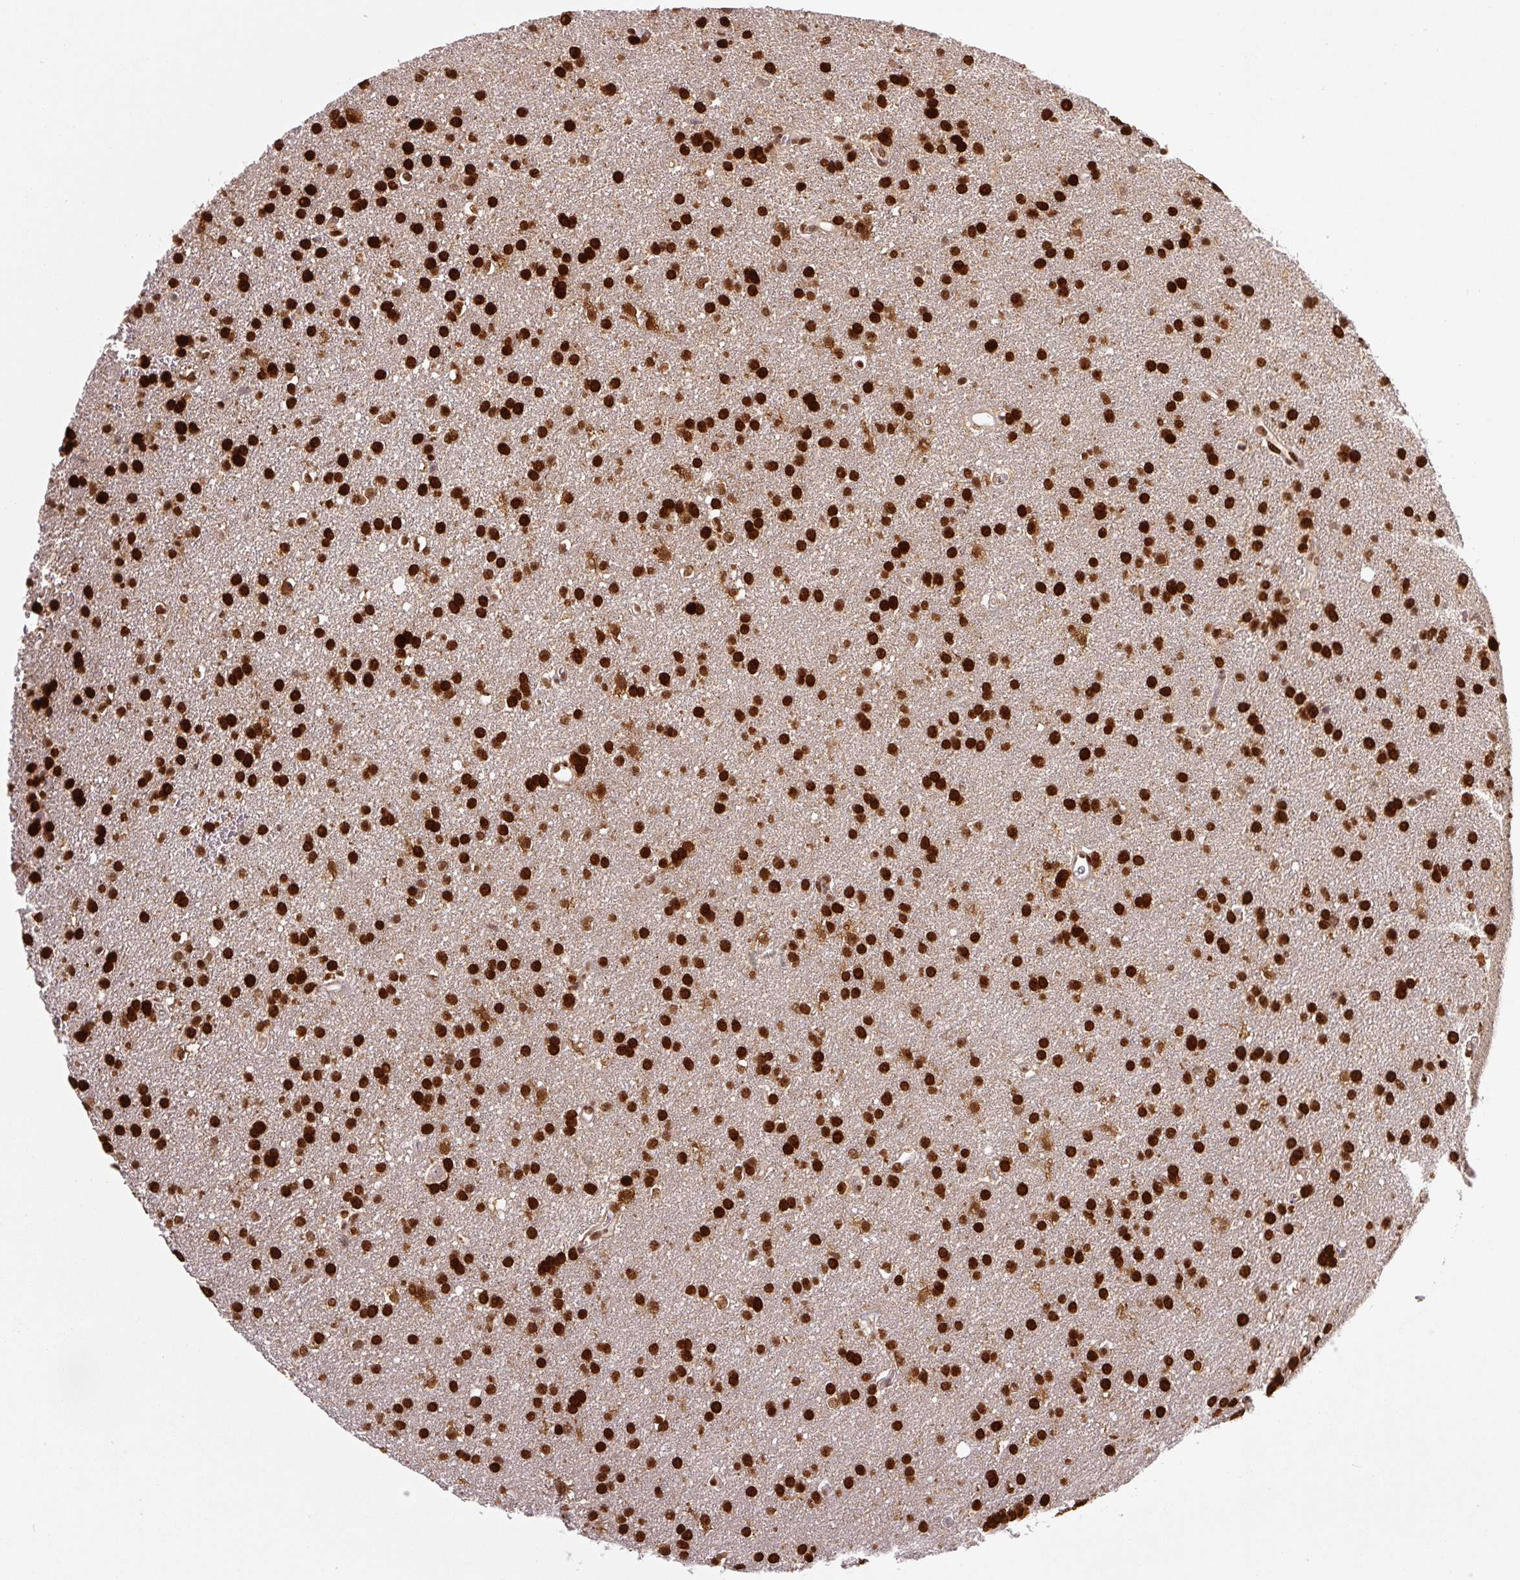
{"staining": {"intensity": "strong", "quantity": ">75%", "location": "nuclear"}, "tissue": "glioma", "cell_type": "Tumor cells", "image_type": "cancer", "snomed": [{"axis": "morphology", "description": "Glioma, malignant, Low grade"}, {"axis": "topography", "description": "Brain"}], "caption": "A brown stain labels strong nuclear positivity of a protein in human malignant glioma (low-grade) tumor cells. Using DAB (3,3'-diaminobenzidine) (brown) and hematoxylin (blue) stains, captured at high magnification using brightfield microscopy.", "gene": "PYDC2", "patient": {"sex": "female", "age": 34}}